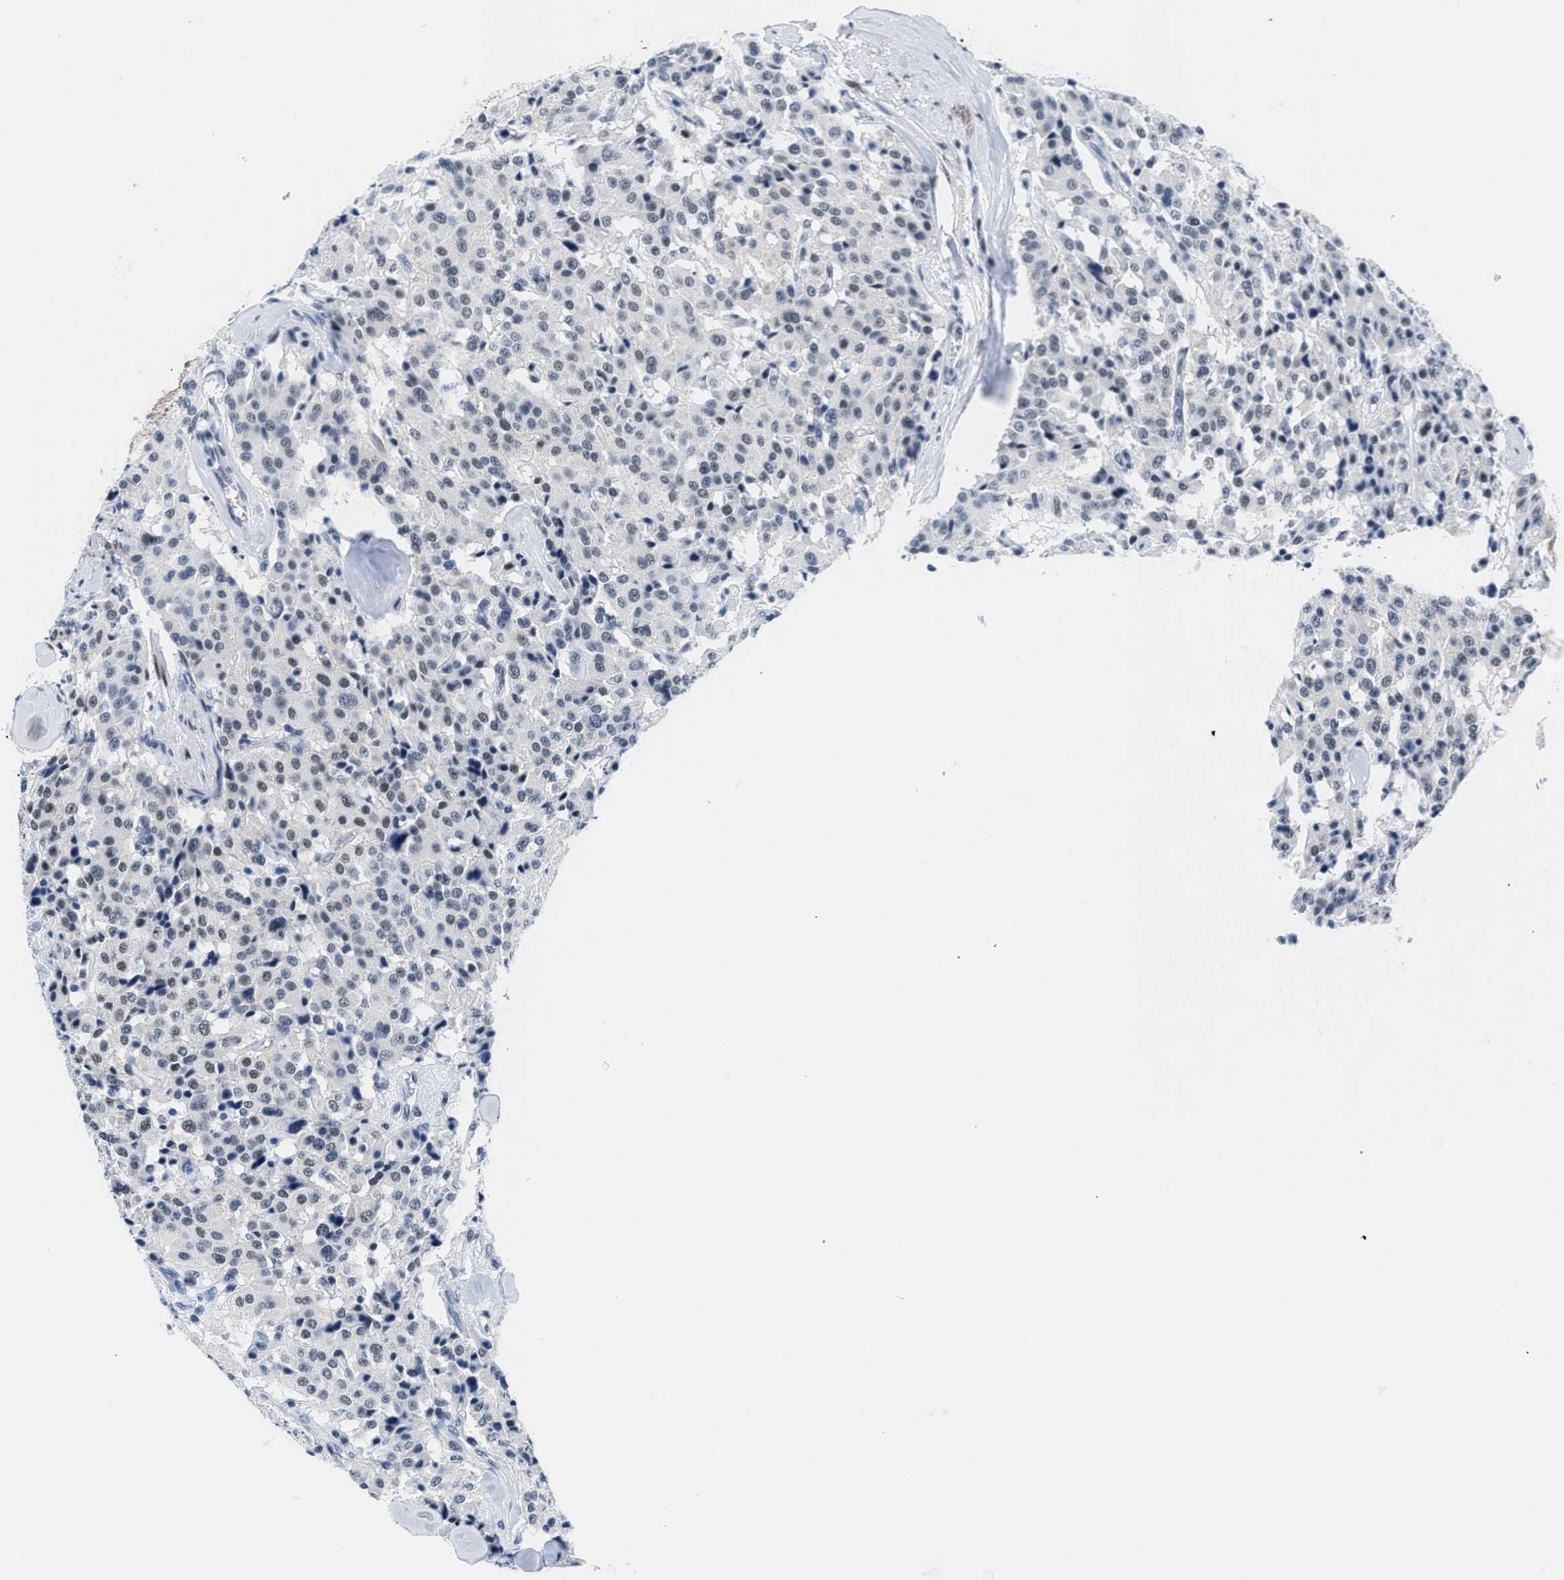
{"staining": {"intensity": "moderate", "quantity": "<25%", "location": "nuclear"}, "tissue": "carcinoid", "cell_type": "Tumor cells", "image_type": "cancer", "snomed": [{"axis": "morphology", "description": "Carcinoid, malignant, NOS"}, {"axis": "topography", "description": "Lung"}], "caption": "Human malignant carcinoid stained for a protein (brown) demonstrates moderate nuclear positive positivity in approximately <25% of tumor cells.", "gene": "CTBP1", "patient": {"sex": "male", "age": 30}}